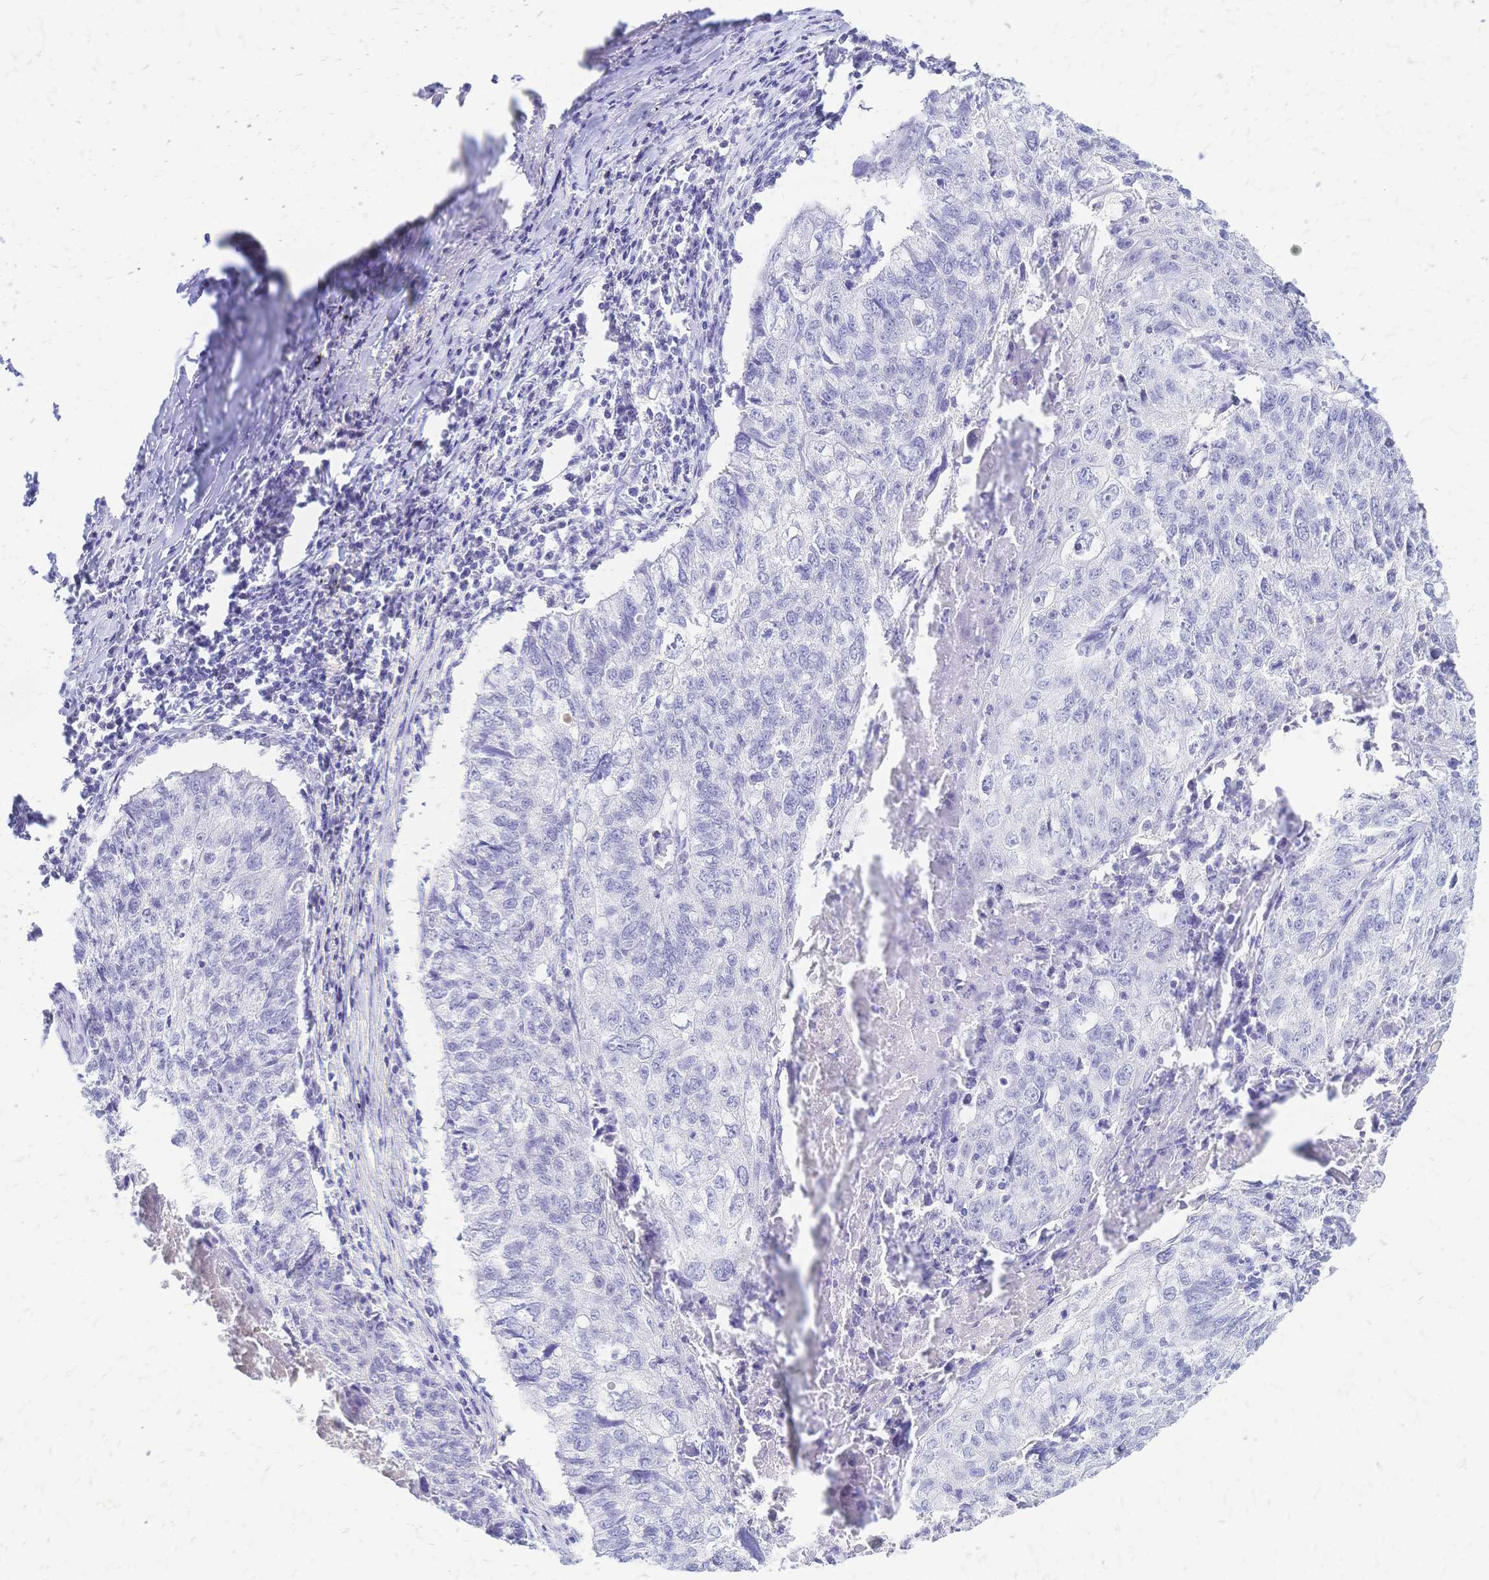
{"staining": {"intensity": "negative", "quantity": "none", "location": "none"}, "tissue": "lung cancer", "cell_type": "Tumor cells", "image_type": "cancer", "snomed": [{"axis": "morphology", "description": "Normal morphology"}, {"axis": "morphology", "description": "Aneuploidy"}, {"axis": "morphology", "description": "Squamous cell carcinoma, NOS"}, {"axis": "topography", "description": "Lymph node"}, {"axis": "topography", "description": "Lung"}], "caption": "Histopathology image shows no significant protein staining in tumor cells of lung cancer (aneuploidy).", "gene": "FA2H", "patient": {"sex": "female", "age": 76}}